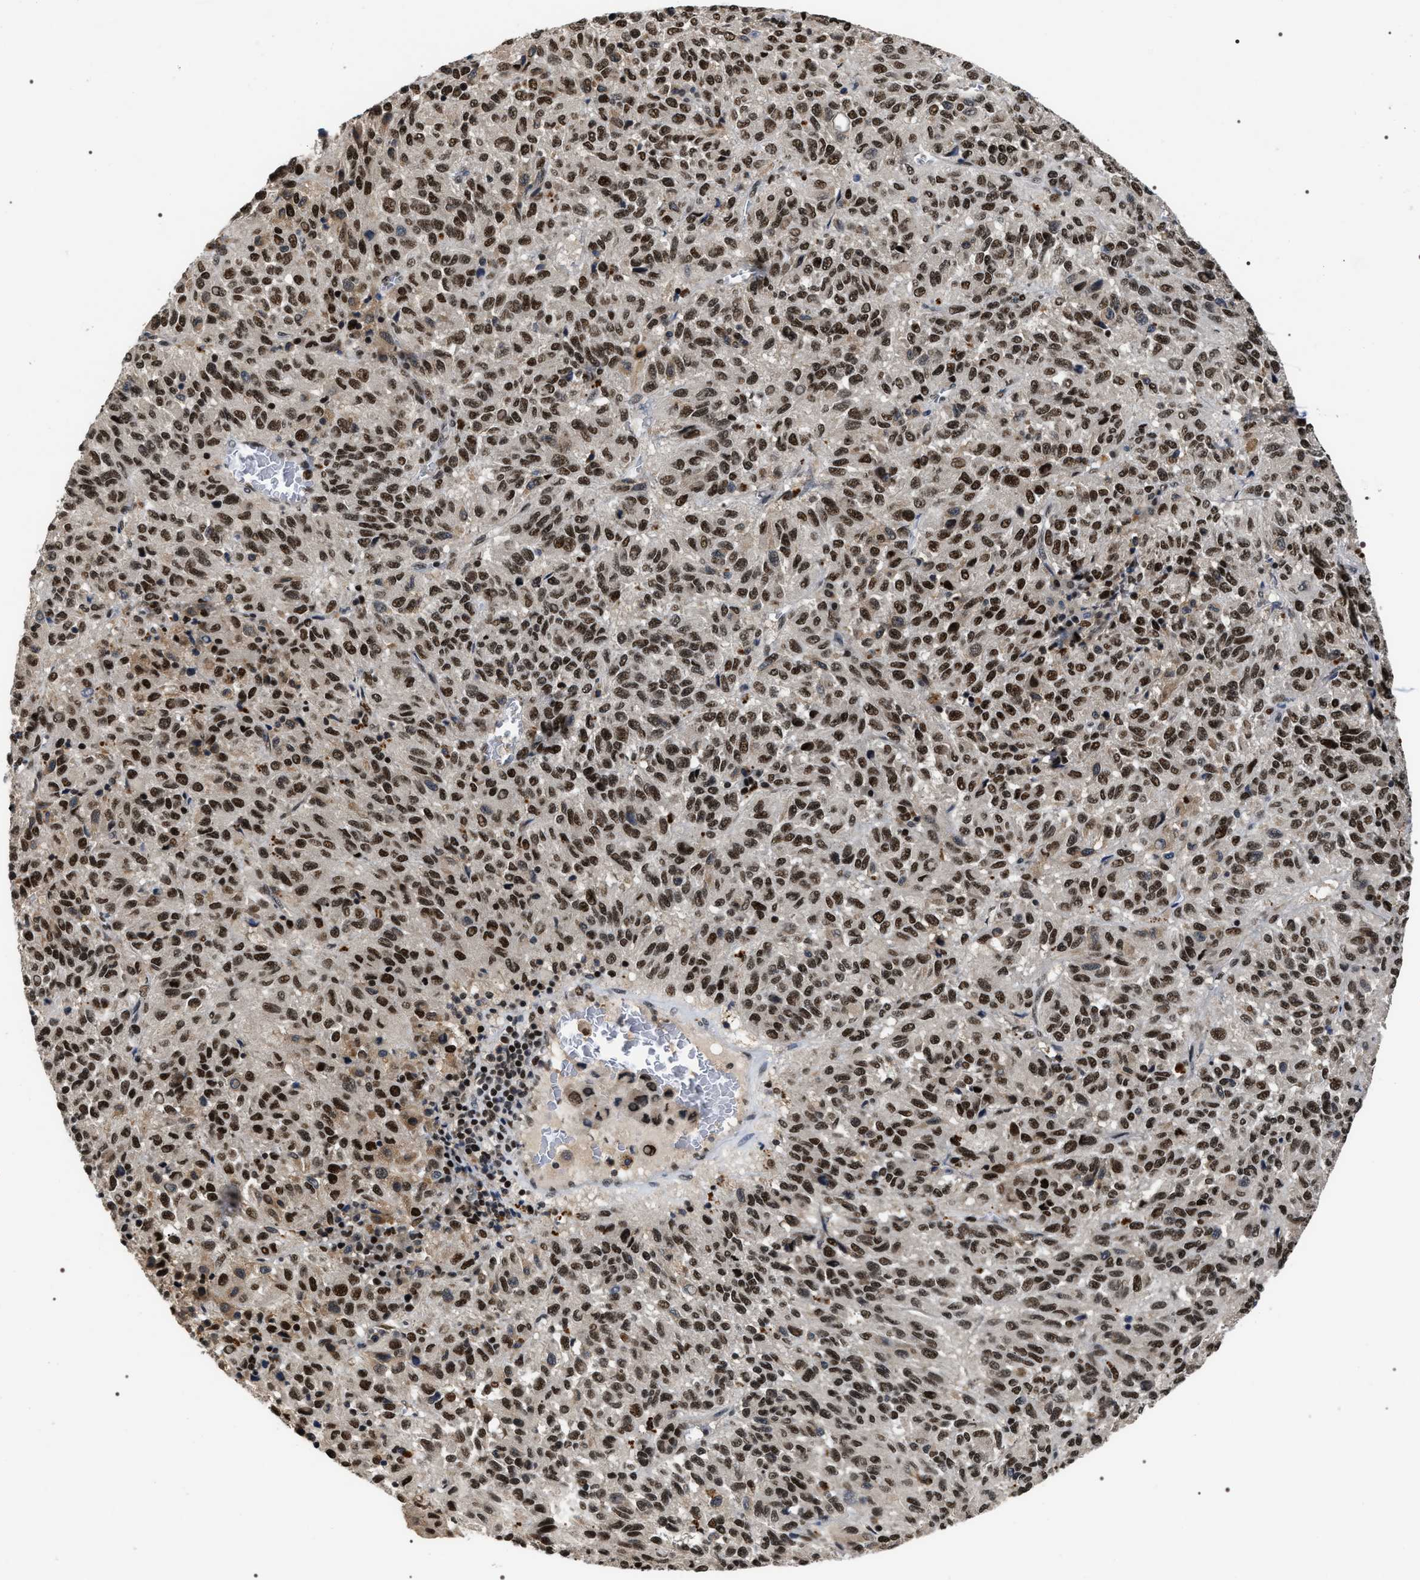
{"staining": {"intensity": "strong", "quantity": ">75%", "location": "nuclear"}, "tissue": "melanoma", "cell_type": "Tumor cells", "image_type": "cancer", "snomed": [{"axis": "morphology", "description": "Malignant melanoma, Metastatic site"}, {"axis": "topography", "description": "Lung"}], "caption": "This is an image of immunohistochemistry staining of malignant melanoma (metastatic site), which shows strong staining in the nuclear of tumor cells.", "gene": "C7orf25", "patient": {"sex": "male", "age": 64}}